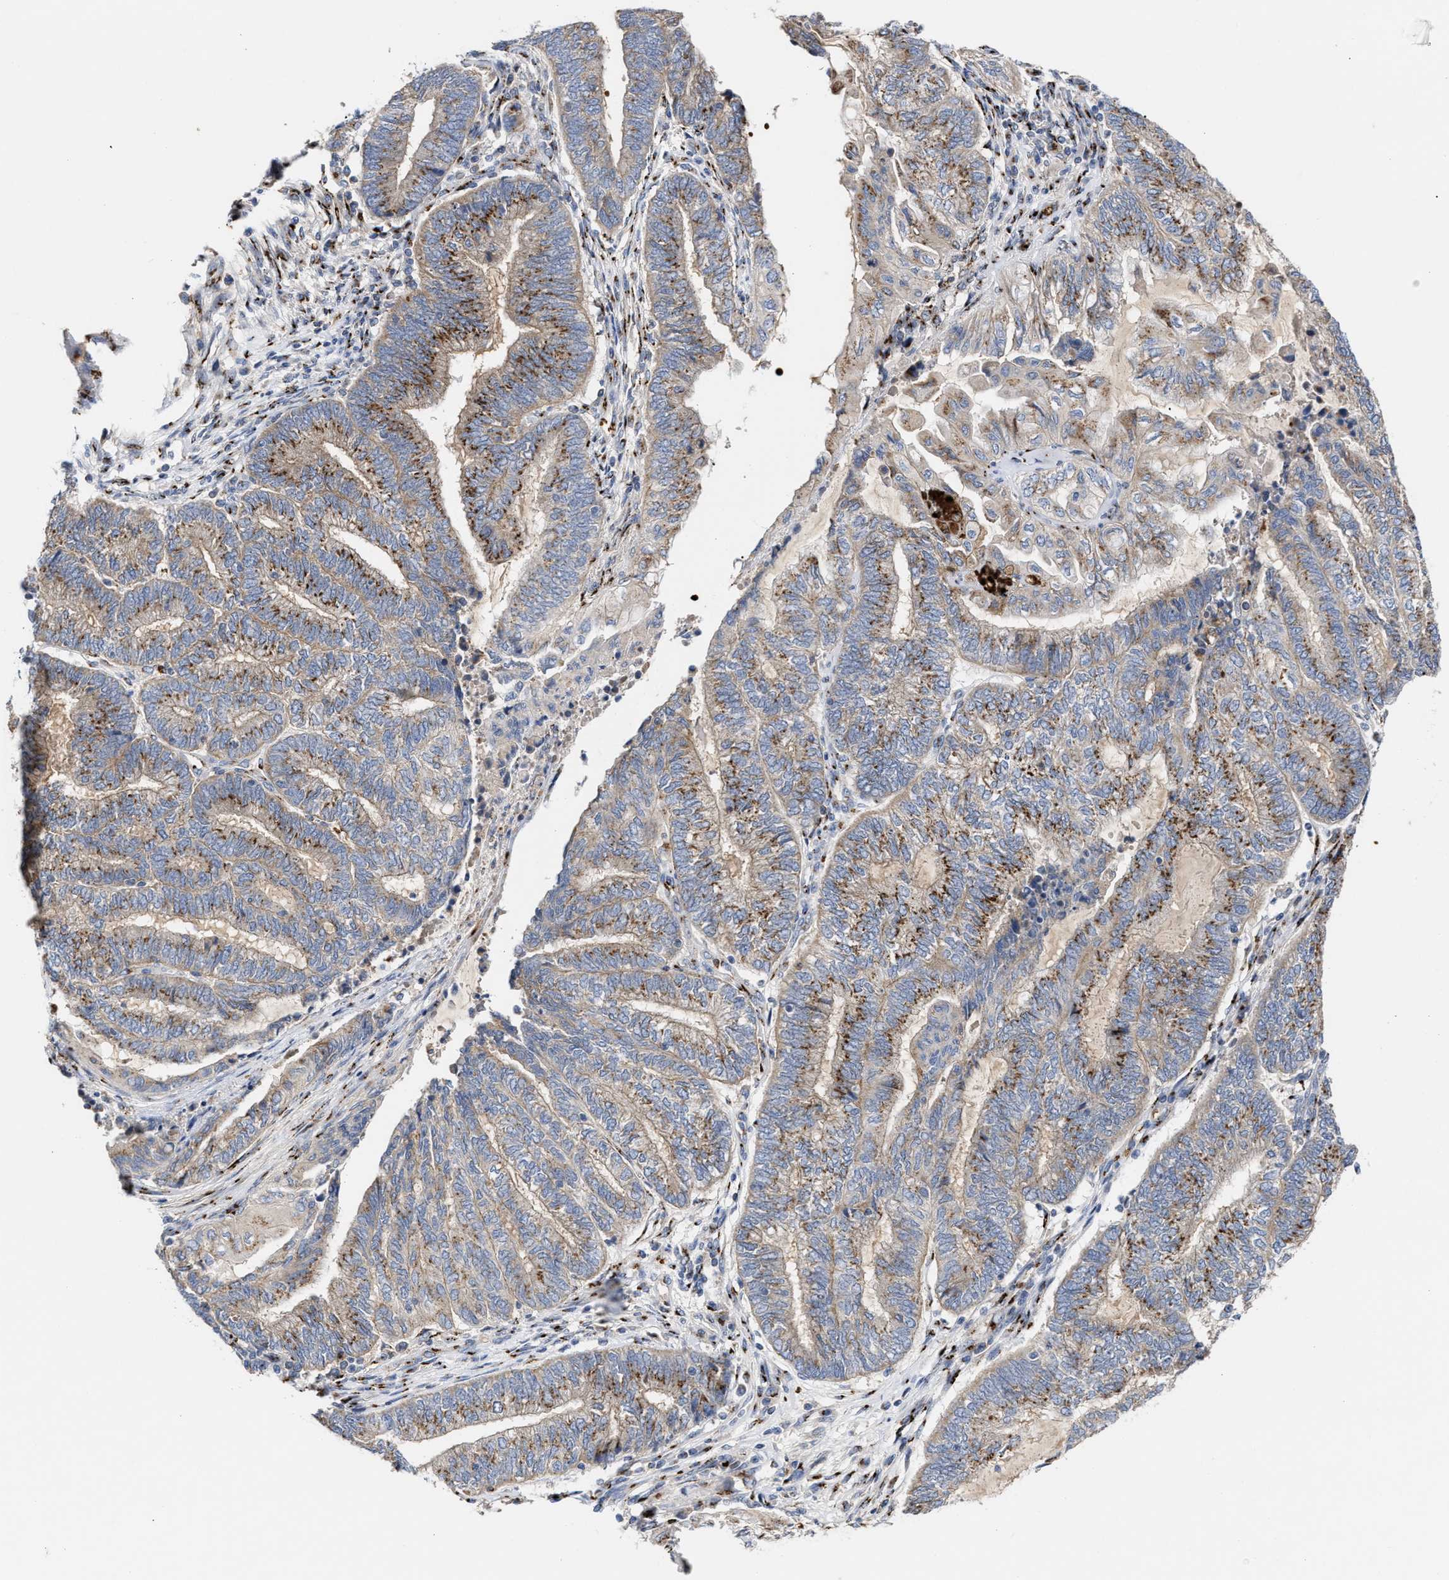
{"staining": {"intensity": "strong", "quantity": "25%-75%", "location": "cytoplasmic/membranous"}, "tissue": "endometrial cancer", "cell_type": "Tumor cells", "image_type": "cancer", "snomed": [{"axis": "morphology", "description": "Adenocarcinoma, NOS"}, {"axis": "topography", "description": "Uterus"}, {"axis": "topography", "description": "Endometrium"}], "caption": "Endometrial cancer (adenocarcinoma) stained for a protein (brown) demonstrates strong cytoplasmic/membranous positive expression in approximately 25%-75% of tumor cells.", "gene": "CCL2", "patient": {"sex": "female", "age": 70}}